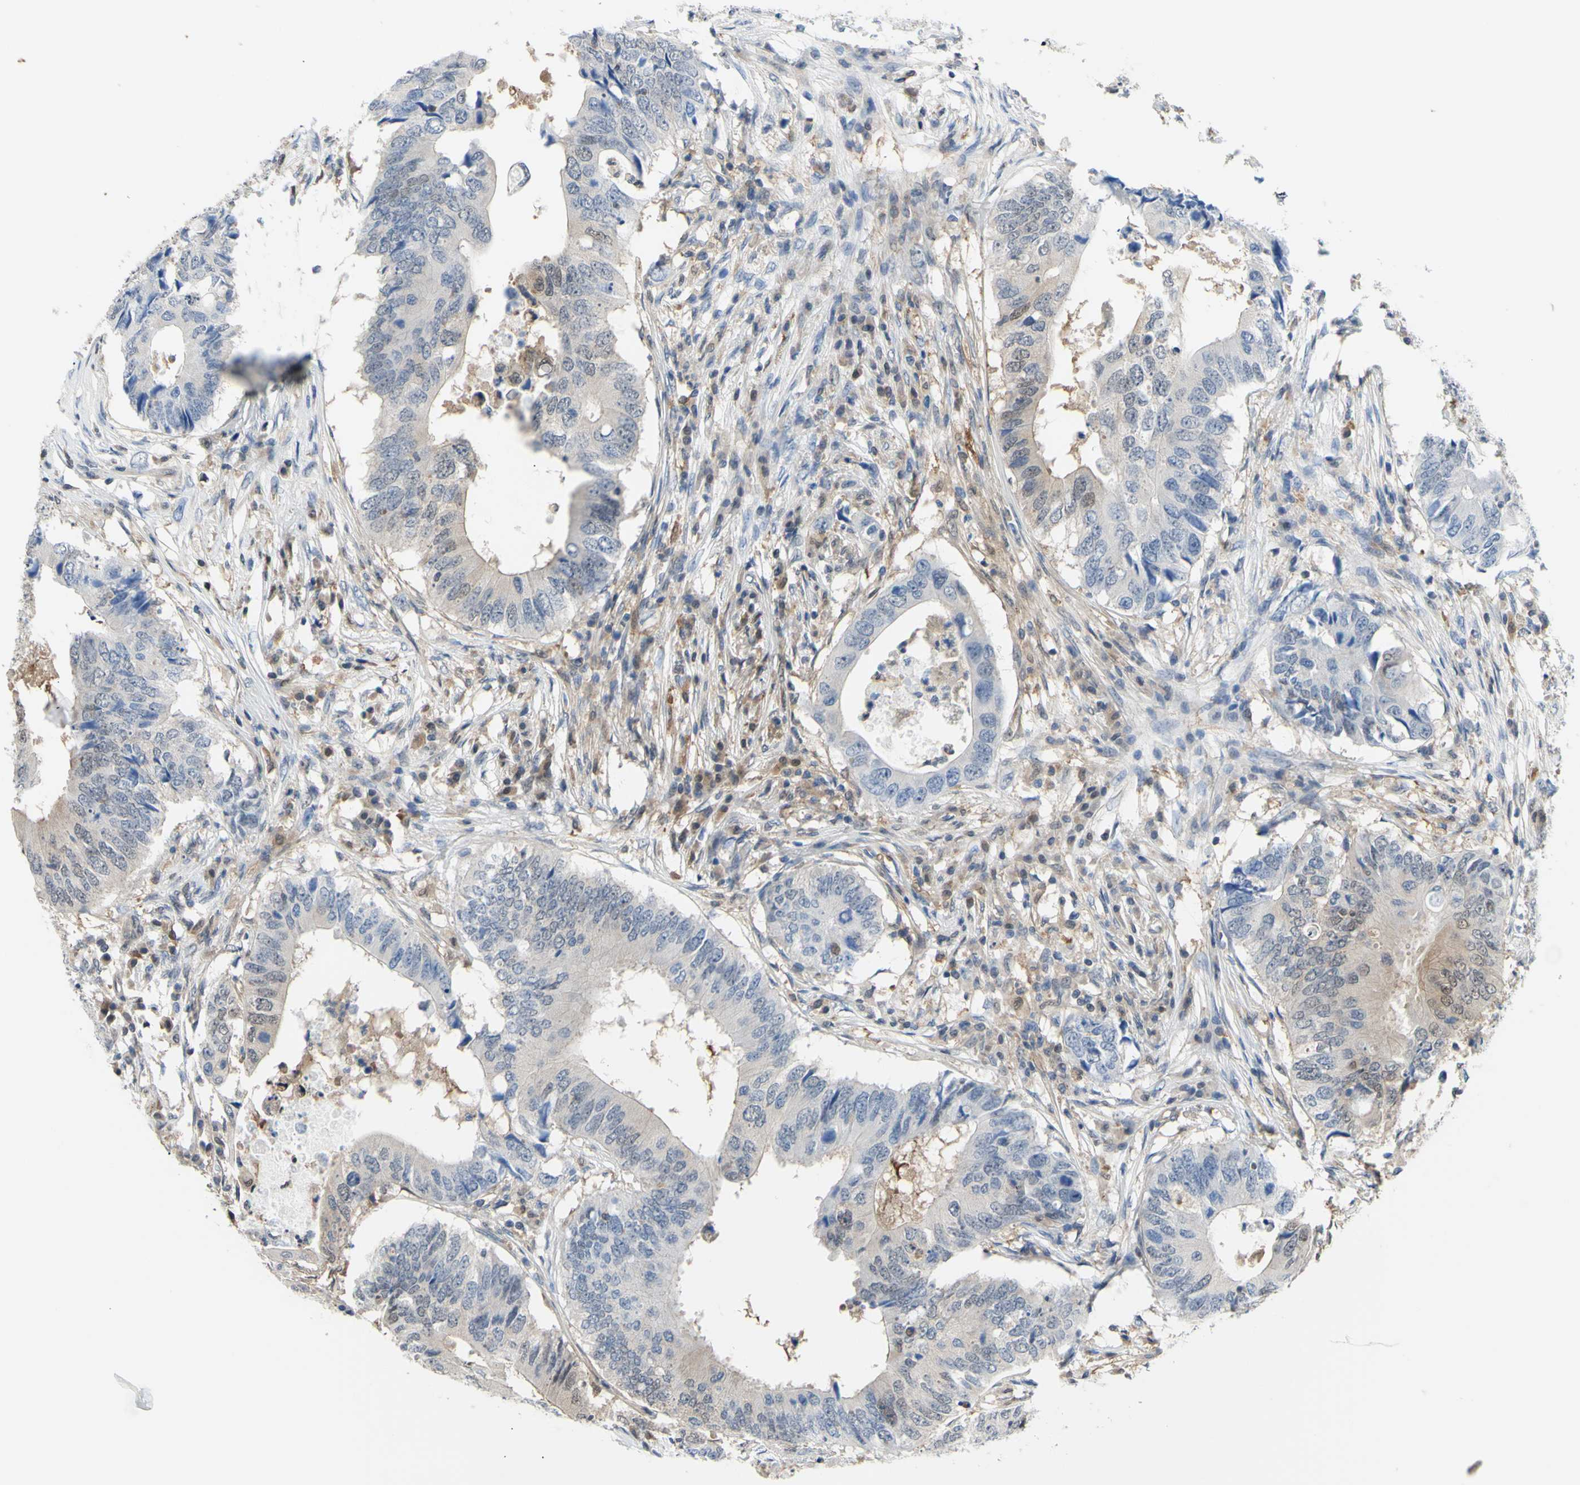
{"staining": {"intensity": "weak", "quantity": "<25%", "location": "cytoplasmic/membranous,nuclear"}, "tissue": "colorectal cancer", "cell_type": "Tumor cells", "image_type": "cancer", "snomed": [{"axis": "morphology", "description": "Adenocarcinoma, NOS"}, {"axis": "topography", "description": "Colon"}], "caption": "Tumor cells are negative for brown protein staining in adenocarcinoma (colorectal).", "gene": "UPK3B", "patient": {"sex": "male", "age": 71}}